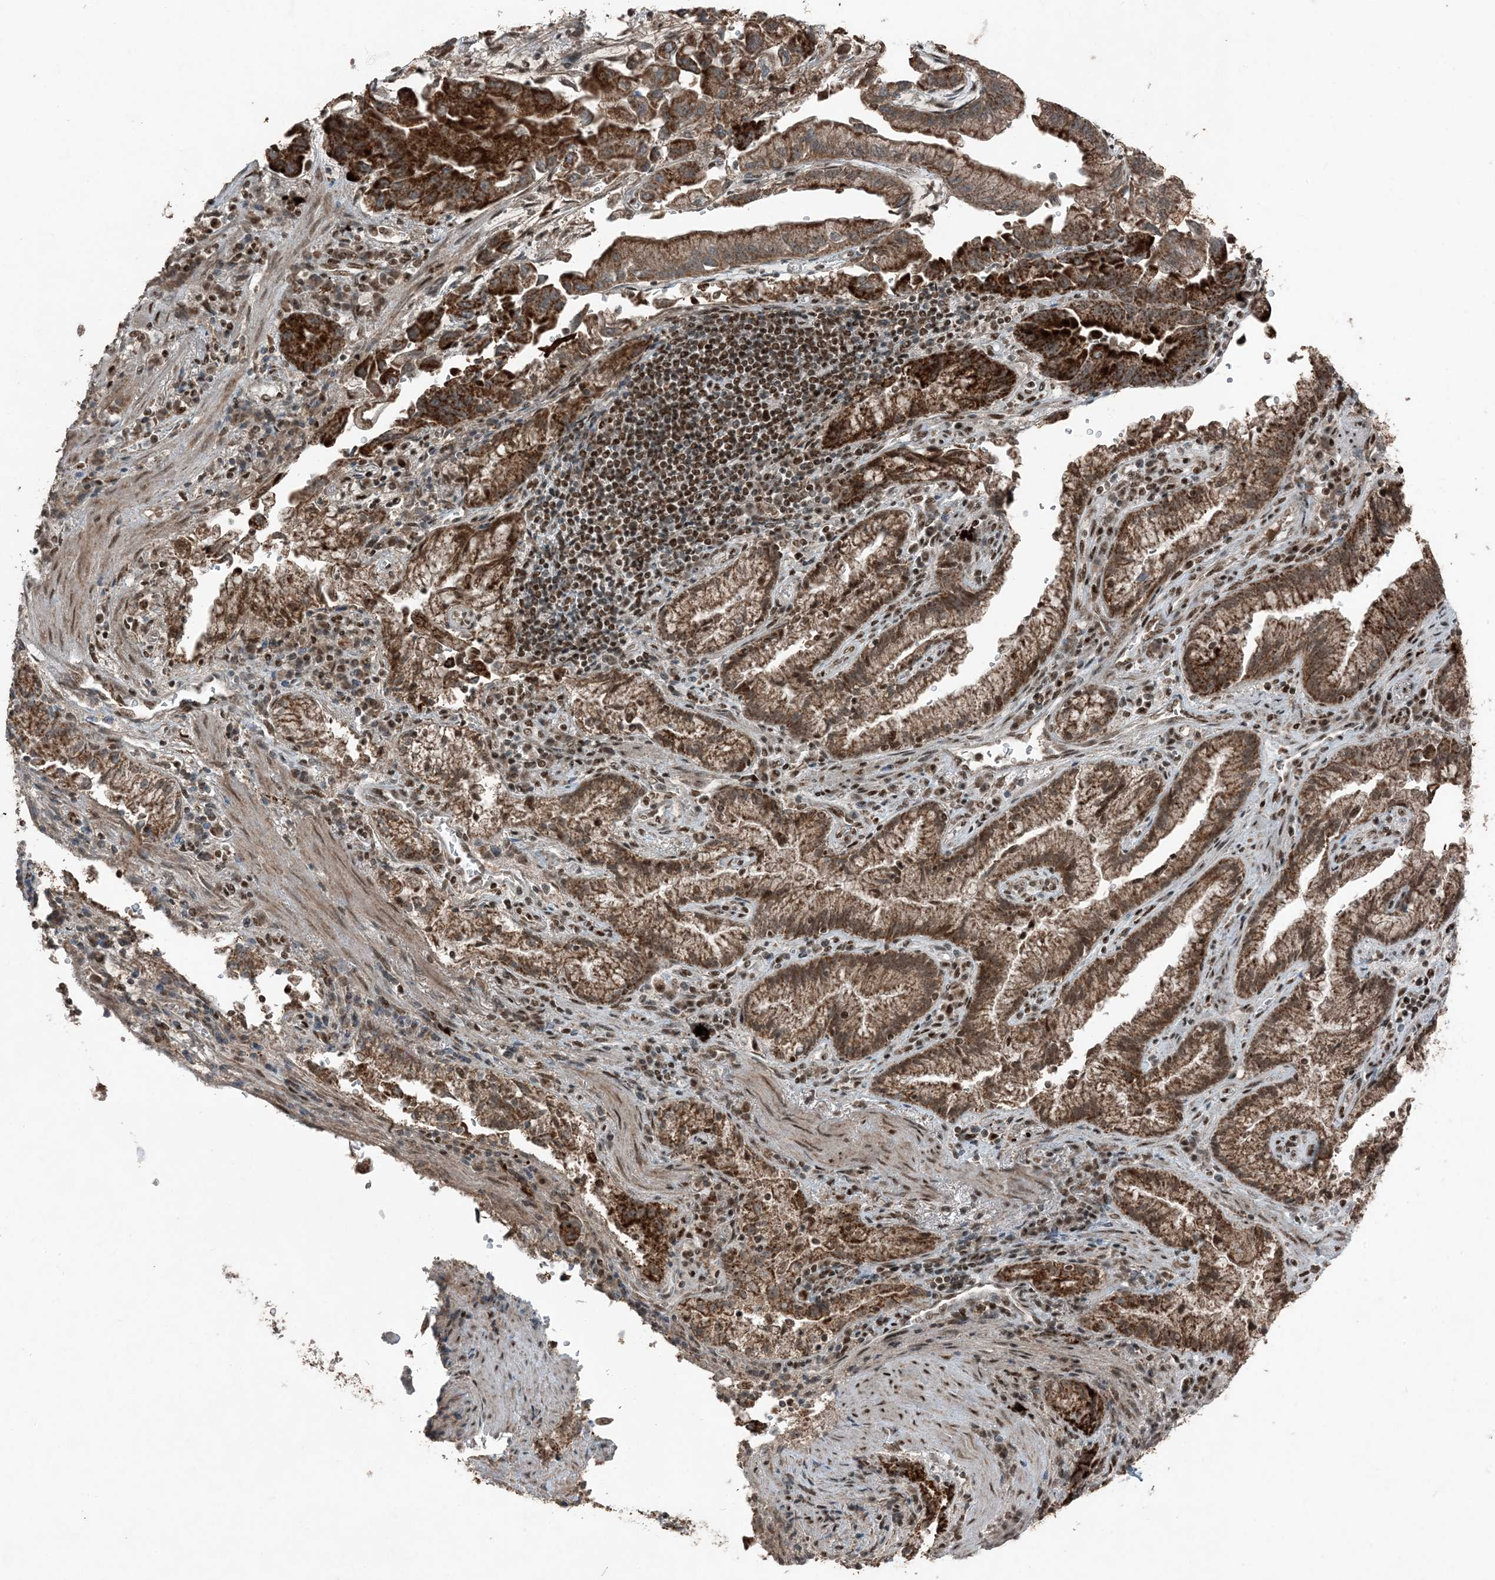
{"staining": {"intensity": "strong", "quantity": ">75%", "location": "cytoplasmic/membranous"}, "tissue": "stomach cancer", "cell_type": "Tumor cells", "image_type": "cancer", "snomed": [{"axis": "morphology", "description": "Adenocarcinoma, NOS"}, {"axis": "topography", "description": "Stomach"}], "caption": "A photomicrograph of human stomach cancer stained for a protein demonstrates strong cytoplasmic/membranous brown staining in tumor cells.", "gene": "TADA2B", "patient": {"sex": "male", "age": 62}}